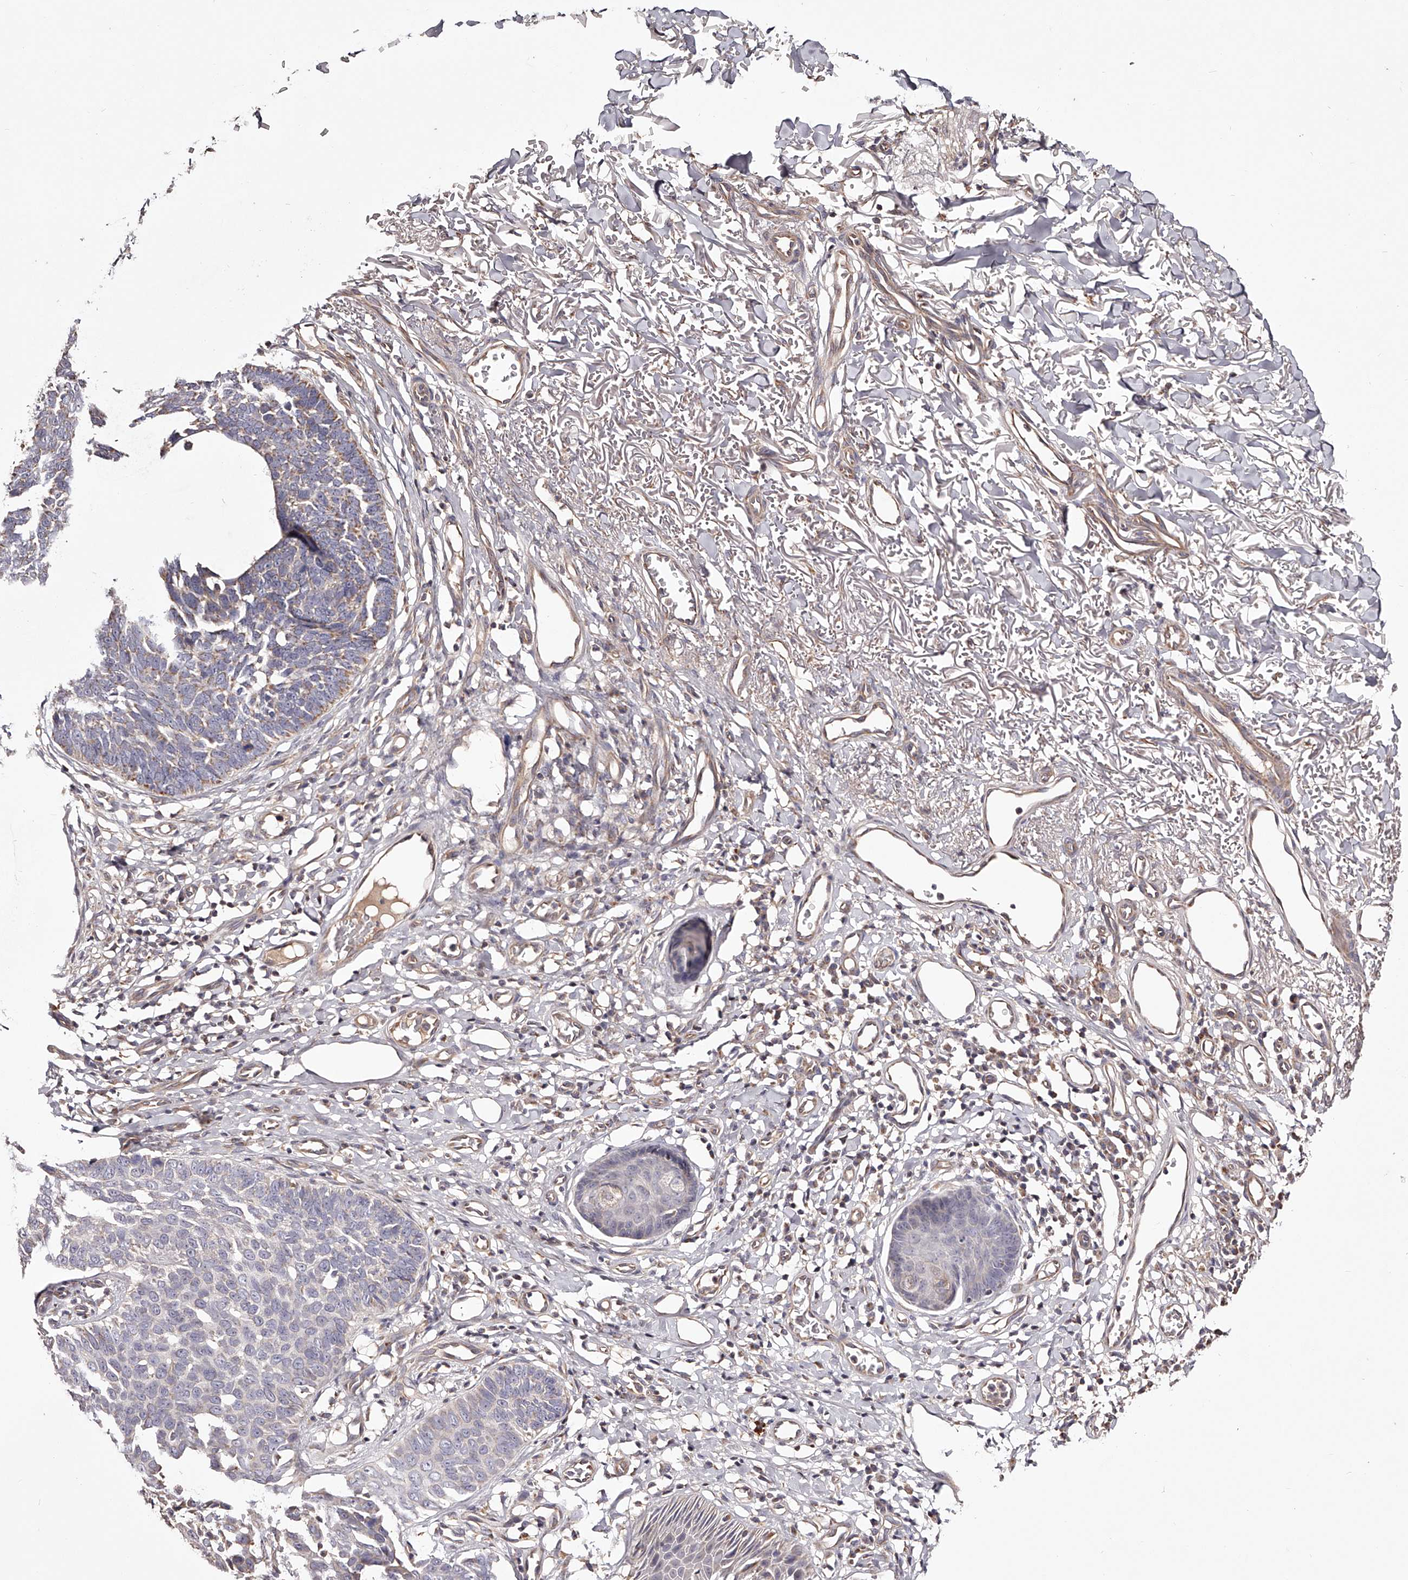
{"staining": {"intensity": "negative", "quantity": "none", "location": "none"}, "tissue": "skin cancer", "cell_type": "Tumor cells", "image_type": "cancer", "snomed": [{"axis": "morphology", "description": "Normal tissue, NOS"}, {"axis": "morphology", "description": "Basal cell carcinoma"}, {"axis": "topography", "description": "Skin"}], "caption": "High magnification brightfield microscopy of basal cell carcinoma (skin) stained with DAB (3,3'-diaminobenzidine) (brown) and counterstained with hematoxylin (blue): tumor cells show no significant staining.", "gene": "USP21", "patient": {"sex": "male", "age": 77}}